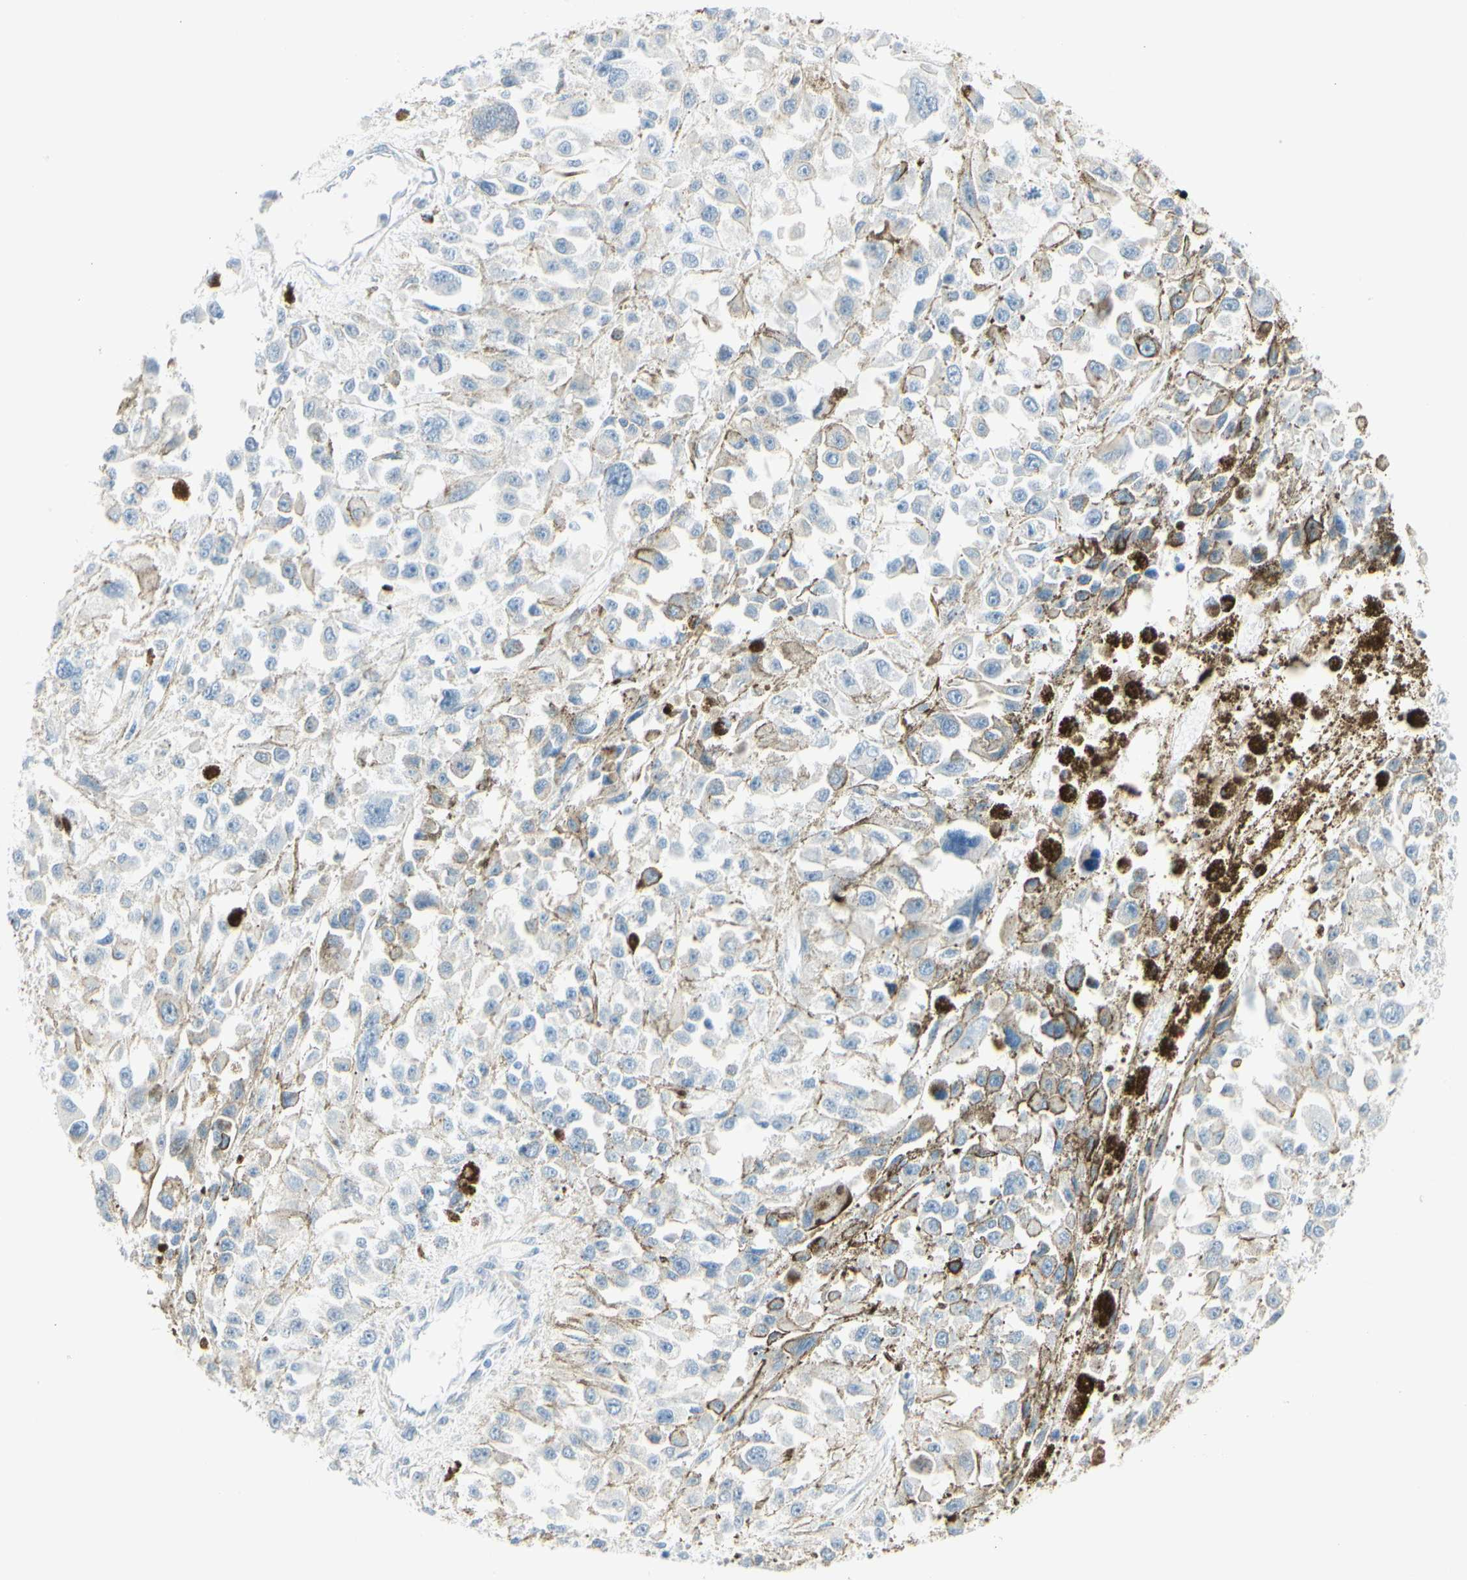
{"staining": {"intensity": "negative", "quantity": "none", "location": "none"}, "tissue": "melanoma", "cell_type": "Tumor cells", "image_type": "cancer", "snomed": [{"axis": "morphology", "description": "Malignant melanoma, Metastatic site"}, {"axis": "topography", "description": "Lymph node"}], "caption": "High power microscopy photomicrograph of an immunohistochemistry (IHC) micrograph of melanoma, revealing no significant staining in tumor cells.", "gene": "CDHR5", "patient": {"sex": "male", "age": 59}}